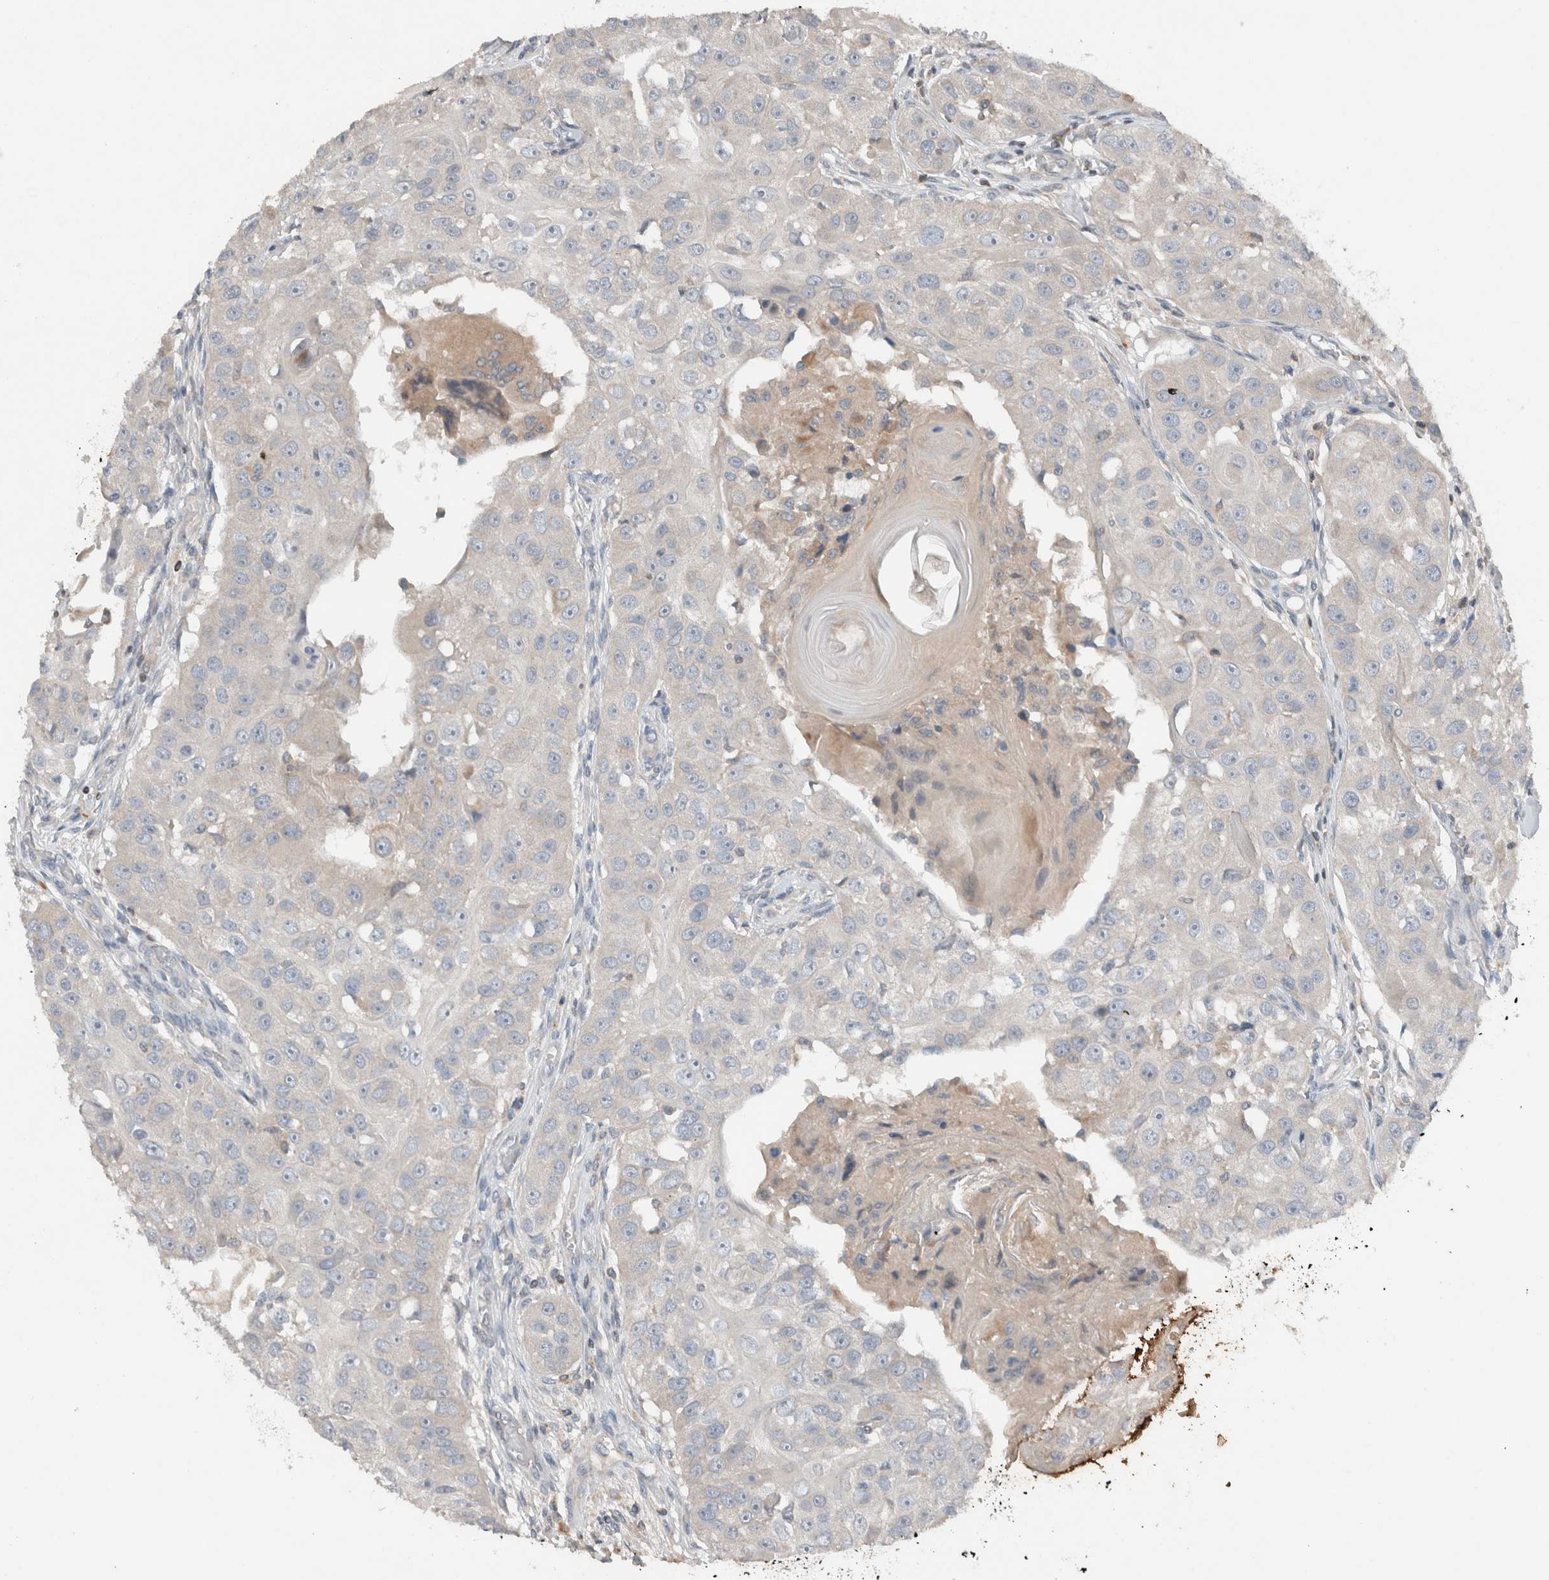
{"staining": {"intensity": "negative", "quantity": "none", "location": "none"}, "tissue": "head and neck cancer", "cell_type": "Tumor cells", "image_type": "cancer", "snomed": [{"axis": "morphology", "description": "Normal tissue, NOS"}, {"axis": "morphology", "description": "Squamous cell carcinoma, NOS"}, {"axis": "topography", "description": "Skeletal muscle"}, {"axis": "topography", "description": "Head-Neck"}], "caption": "This is a histopathology image of IHC staining of squamous cell carcinoma (head and neck), which shows no staining in tumor cells. (Immunohistochemistry (ihc), brightfield microscopy, high magnification).", "gene": "UGCG", "patient": {"sex": "male", "age": 51}}